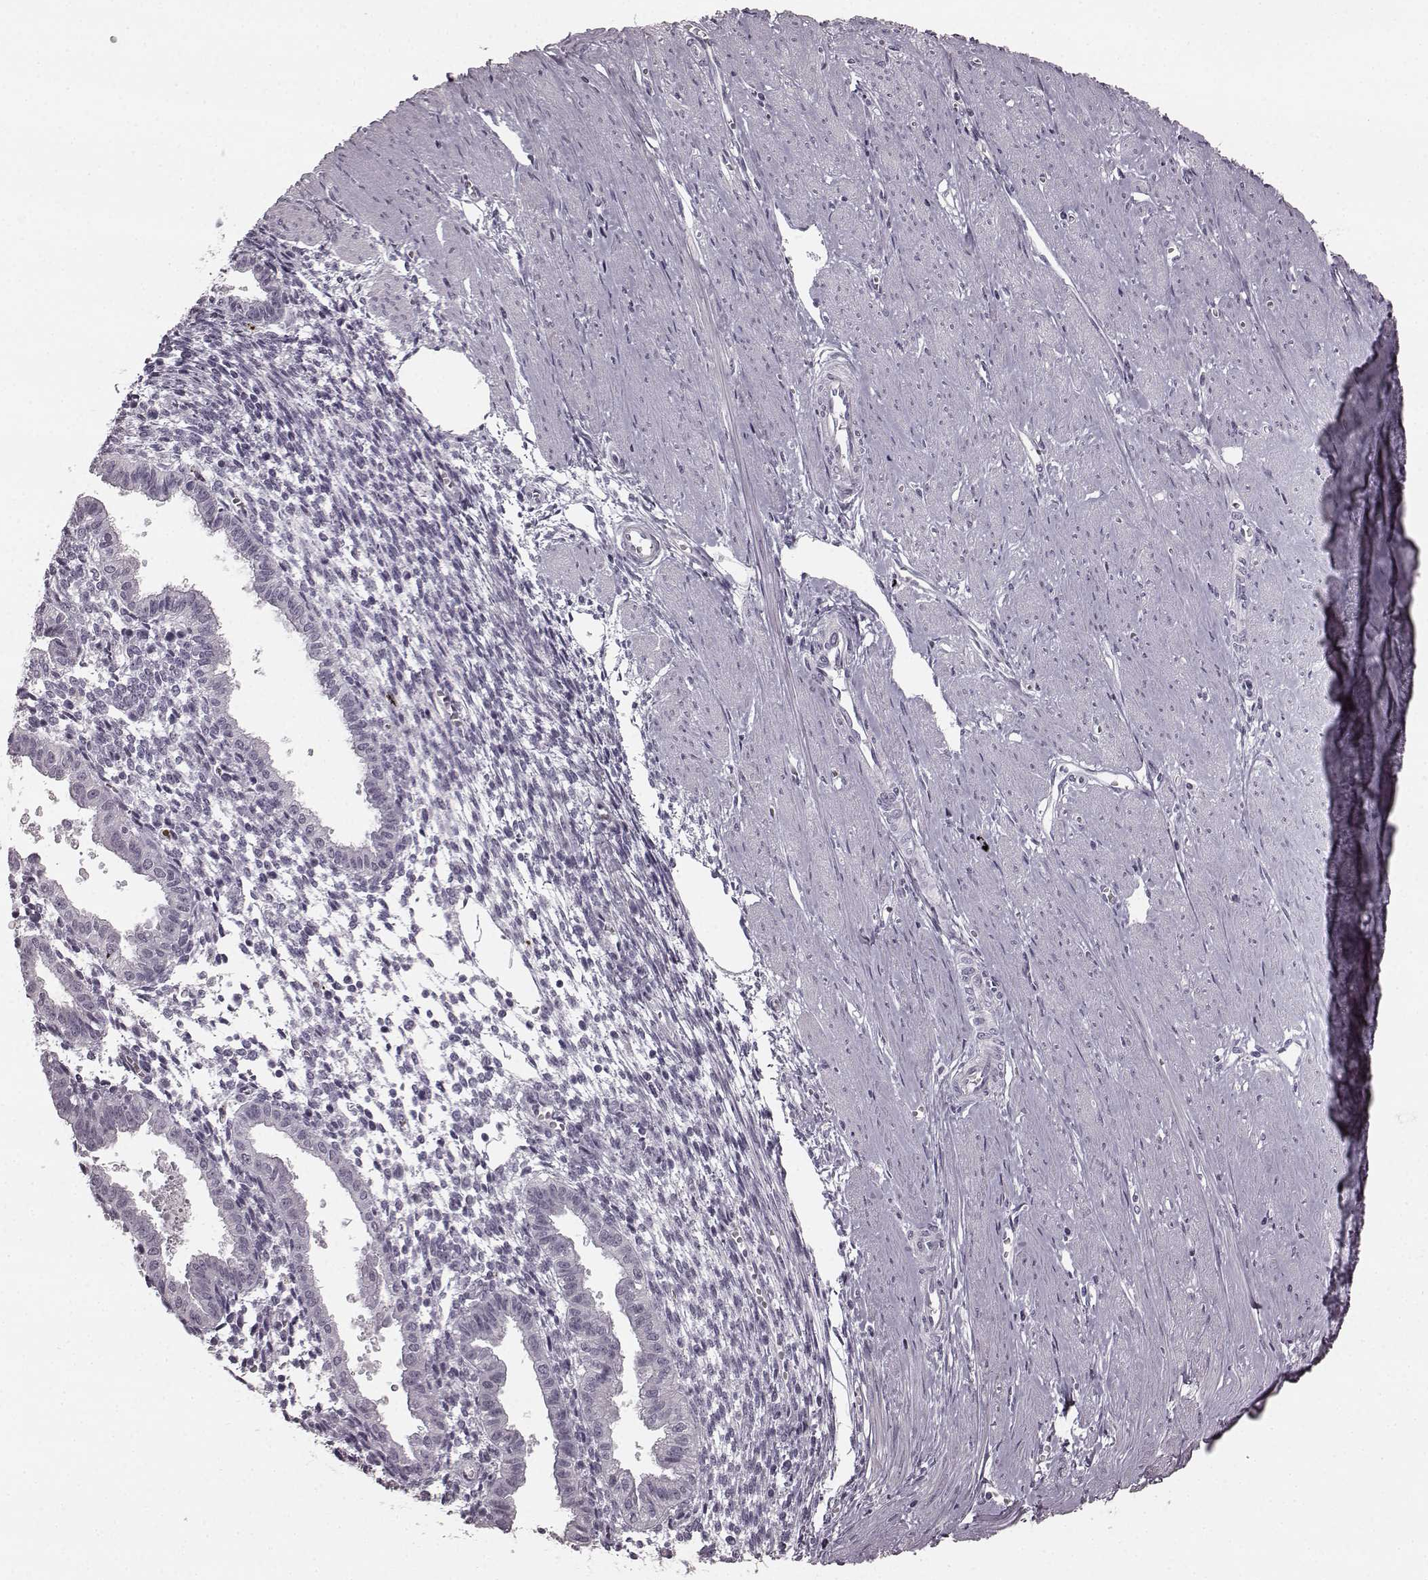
{"staining": {"intensity": "negative", "quantity": "none", "location": "none"}, "tissue": "endometrium", "cell_type": "Cells in endometrial stroma", "image_type": "normal", "snomed": [{"axis": "morphology", "description": "Normal tissue, NOS"}, {"axis": "topography", "description": "Endometrium"}], "caption": "Cells in endometrial stroma are negative for protein expression in benign human endometrium. (IHC, brightfield microscopy, high magnification).", "gene": "TMPRSS15", "patient": {"sex": "female", "age": 37}}